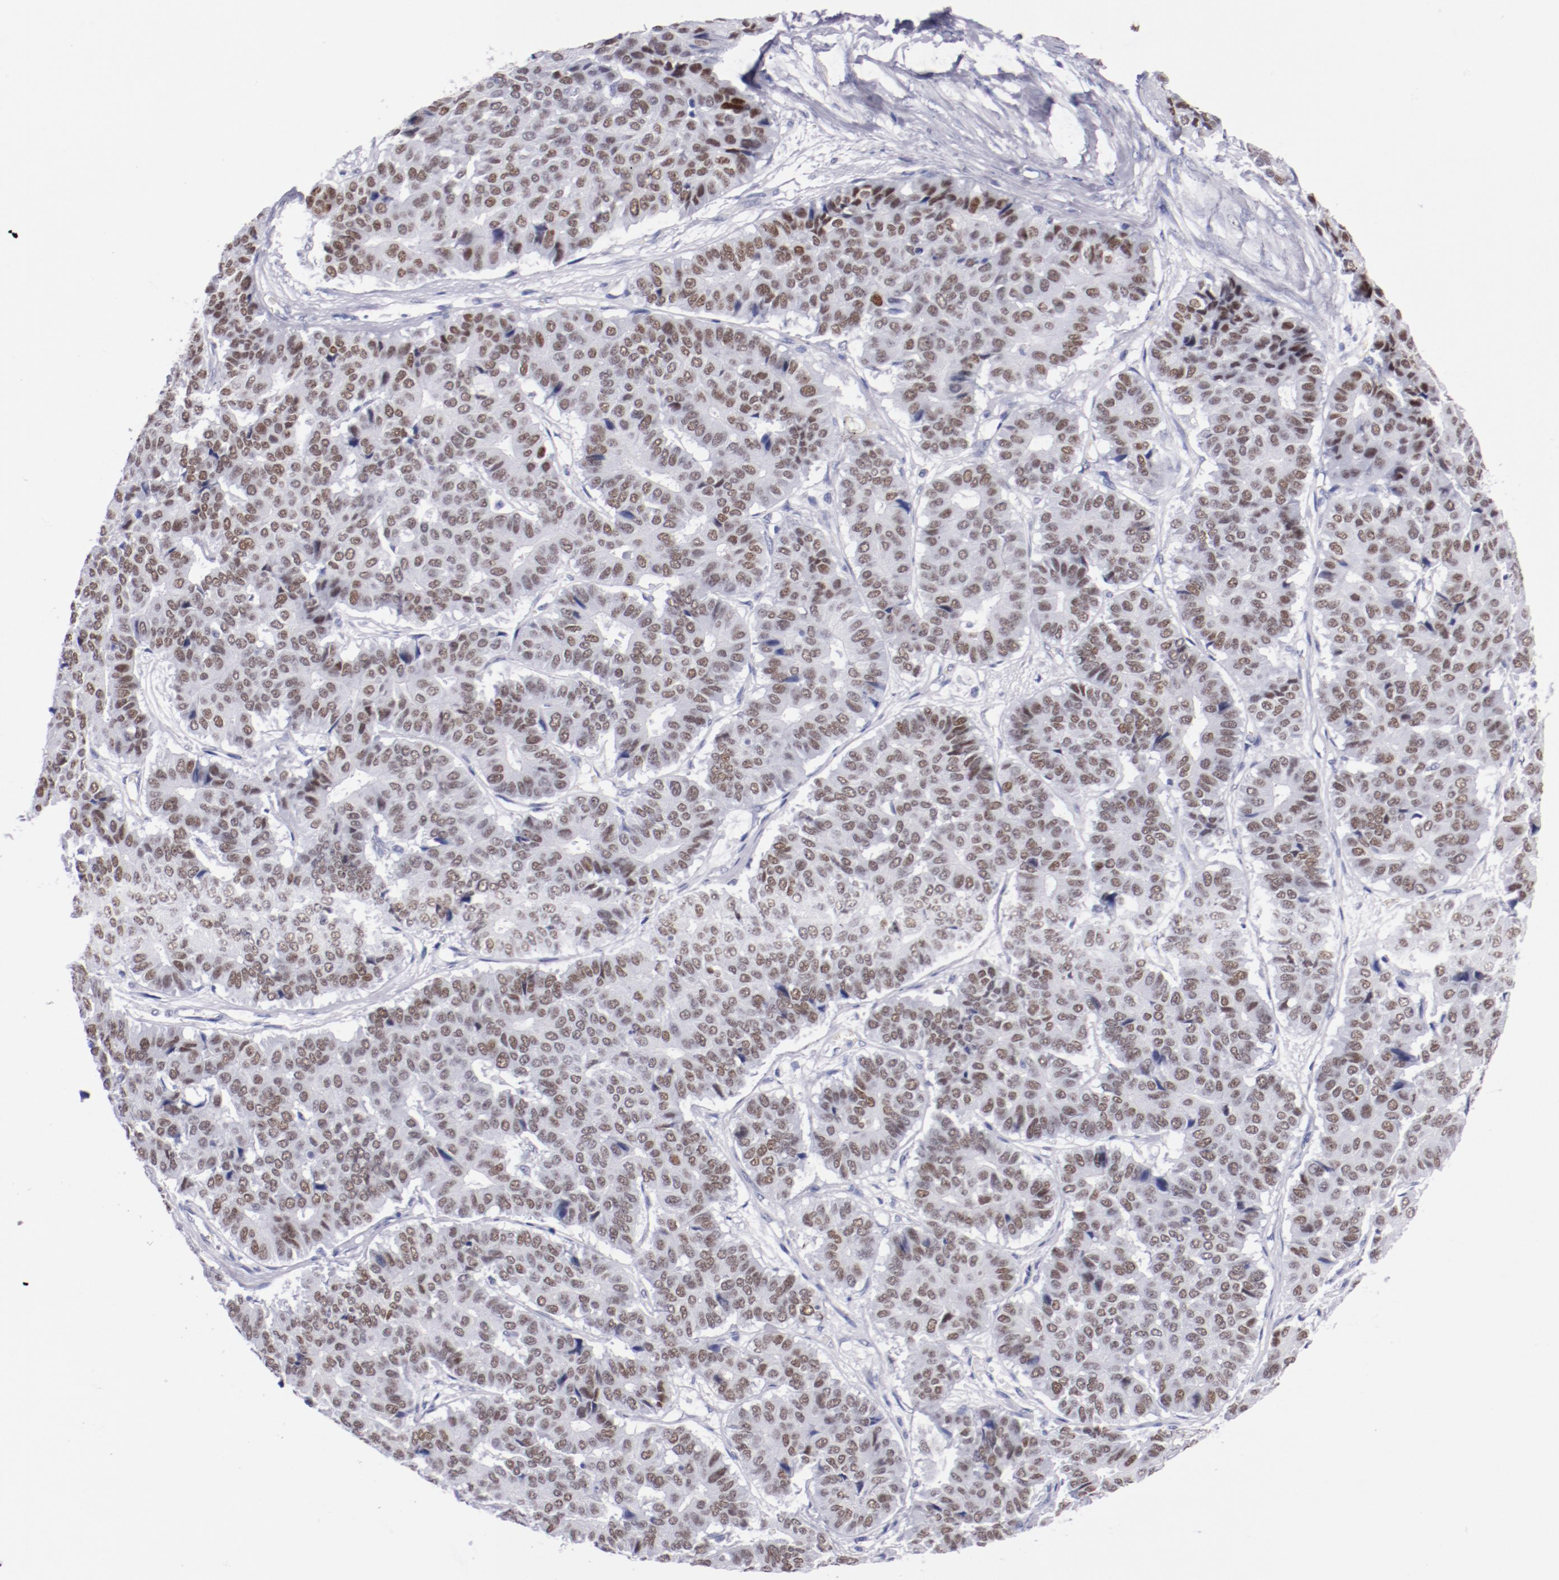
{"staining": {"intensity": "moderate", "quantity": ">75%", "location": "nuclear"}, "tissue": "pancreatic cancer", "cell_type": "Tumor cells", "image_type": "cancer", "snomed": [{"axis": "morphology", "description": "Adenocarcinoma, NOS"}, {"axis": "topography", "description": "Pancreas"}], "caption": "IHC photomicrograph of adenocarcinoma (pancreatic) stained for a protein (brown), which exhibits medium levels of moderate nuclear staining in approximately >75% of tumor cells.", "gene": "HNF1B", "patient": {"sex": "male", "age": 50}}